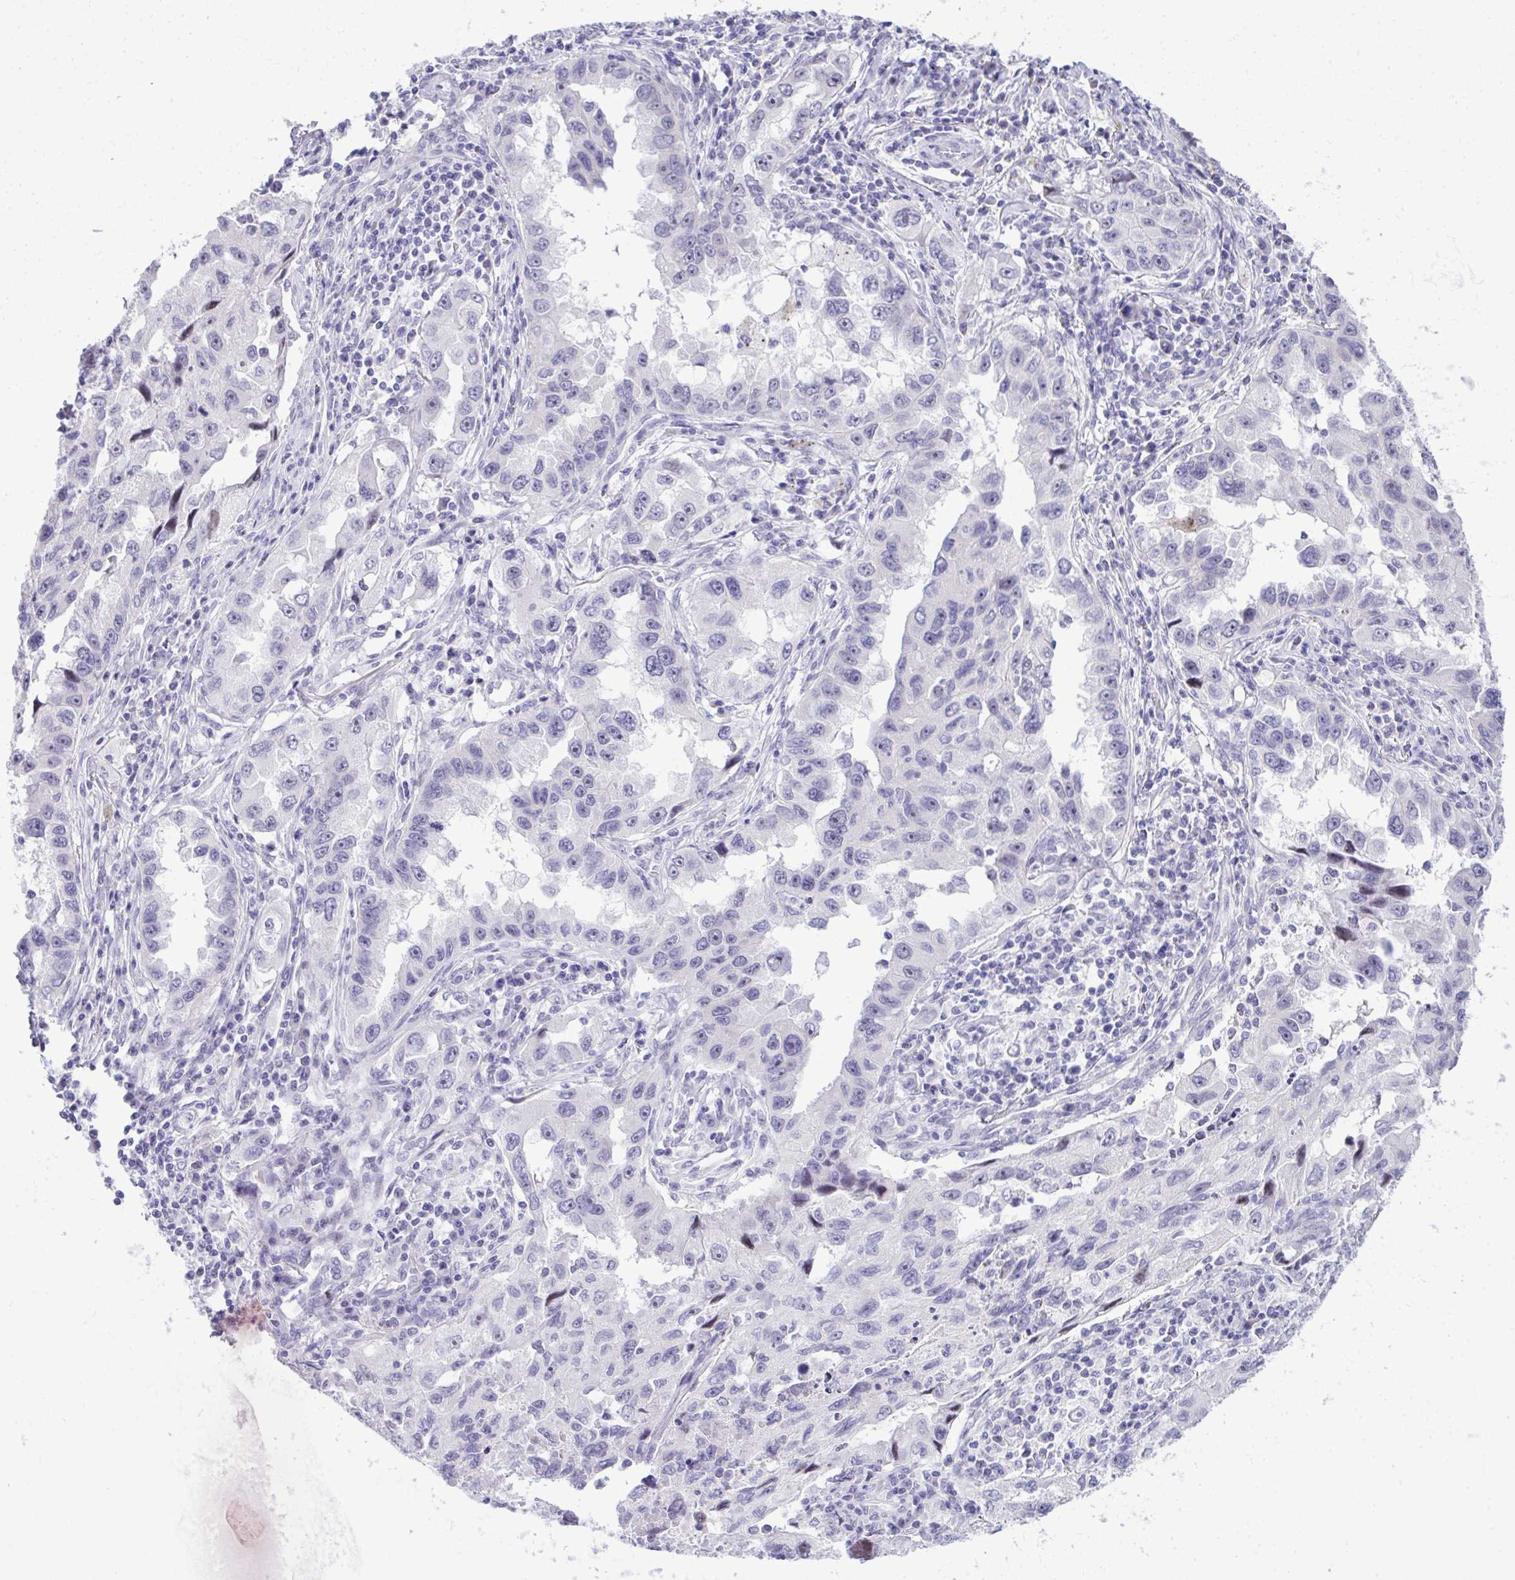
{"staining": {"intensity": "negative", "quantity": "none", "location": "none"}, "tissue": "lung cancer", "cell_type": "Tumor cells", "image_type": "cancer", "snomed": [{"axis": "morphology", "description": "Adenocarcinoma, NOS"}, {"axis": "topography", "description": "Lung"}], "caption": "Immunohistochemistry (IHC) histopathology image of neoplastic tissue: adenocarcinoma (lung) stained with DAB (3,3'-diaminobenzidine) shows no significant protein staining in tumor cells.", "gene": "EID3", "patient": {"sex": "female", "age": 73}}